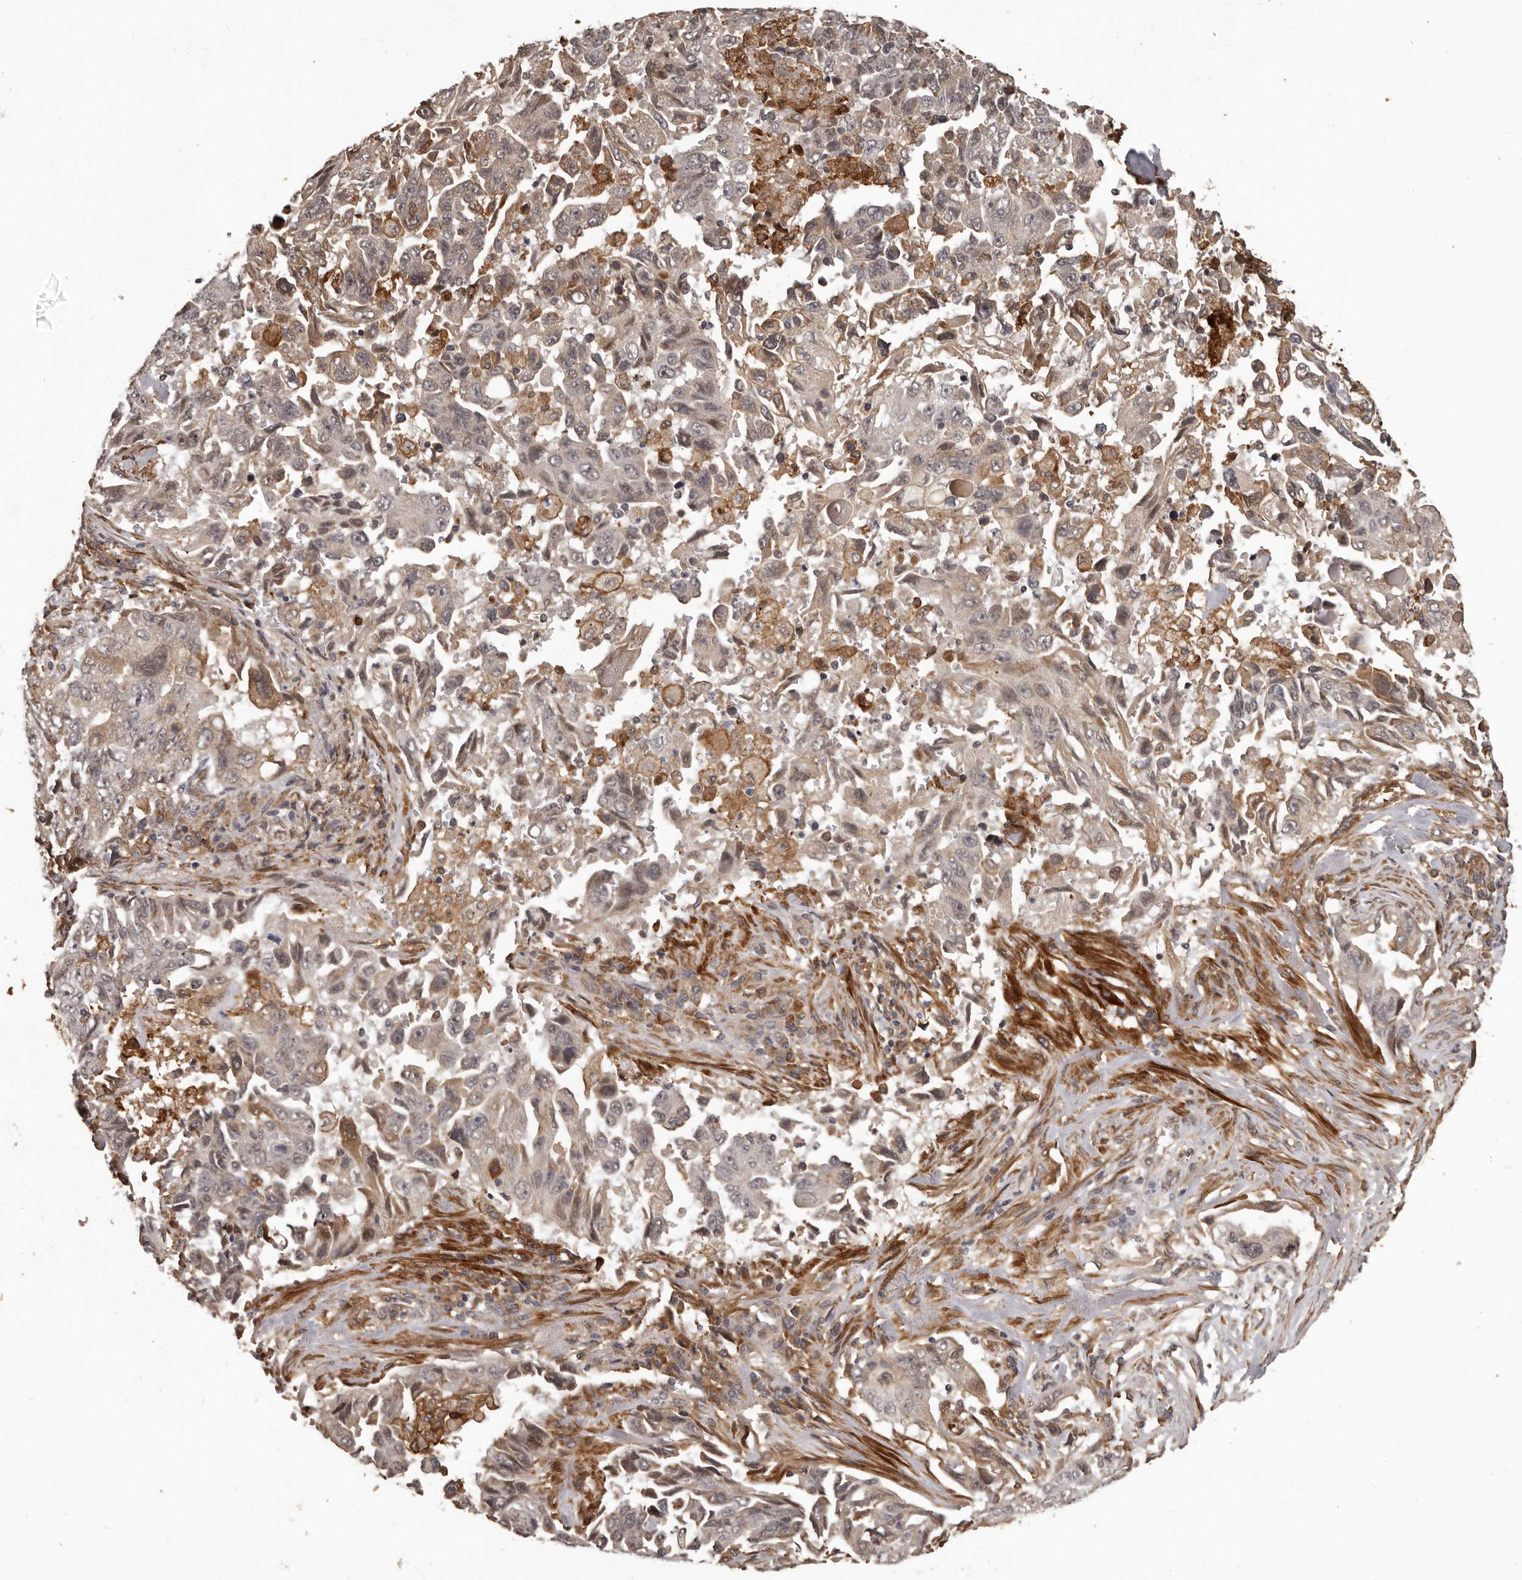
{"staining": {"intensity": "weak", "quantity": "25%-75%", "location": "cytoplasmic/membranous"}, "tissue": "lung cancer", "cell_type": "Tumor cells", "image_type": "cancer", "snomed": [{"axis": "morphology", "description": "Adenocarcinoma, NOS"}, {"axis": "topography", "description": "Lung"}], "caption": "Immunohistochemical staining of human lung cancer (adenocarcinoma) reveals weak cytoplasmic/membranous protein positivity in about 25%-75% of tumor cells. (DAB (3,3'-diaminobenzidine) = brown stain, brightfield microscopy at high magnification).", "gene": "SLITRK6", "patient": {"sex": "female", "age": 51}}